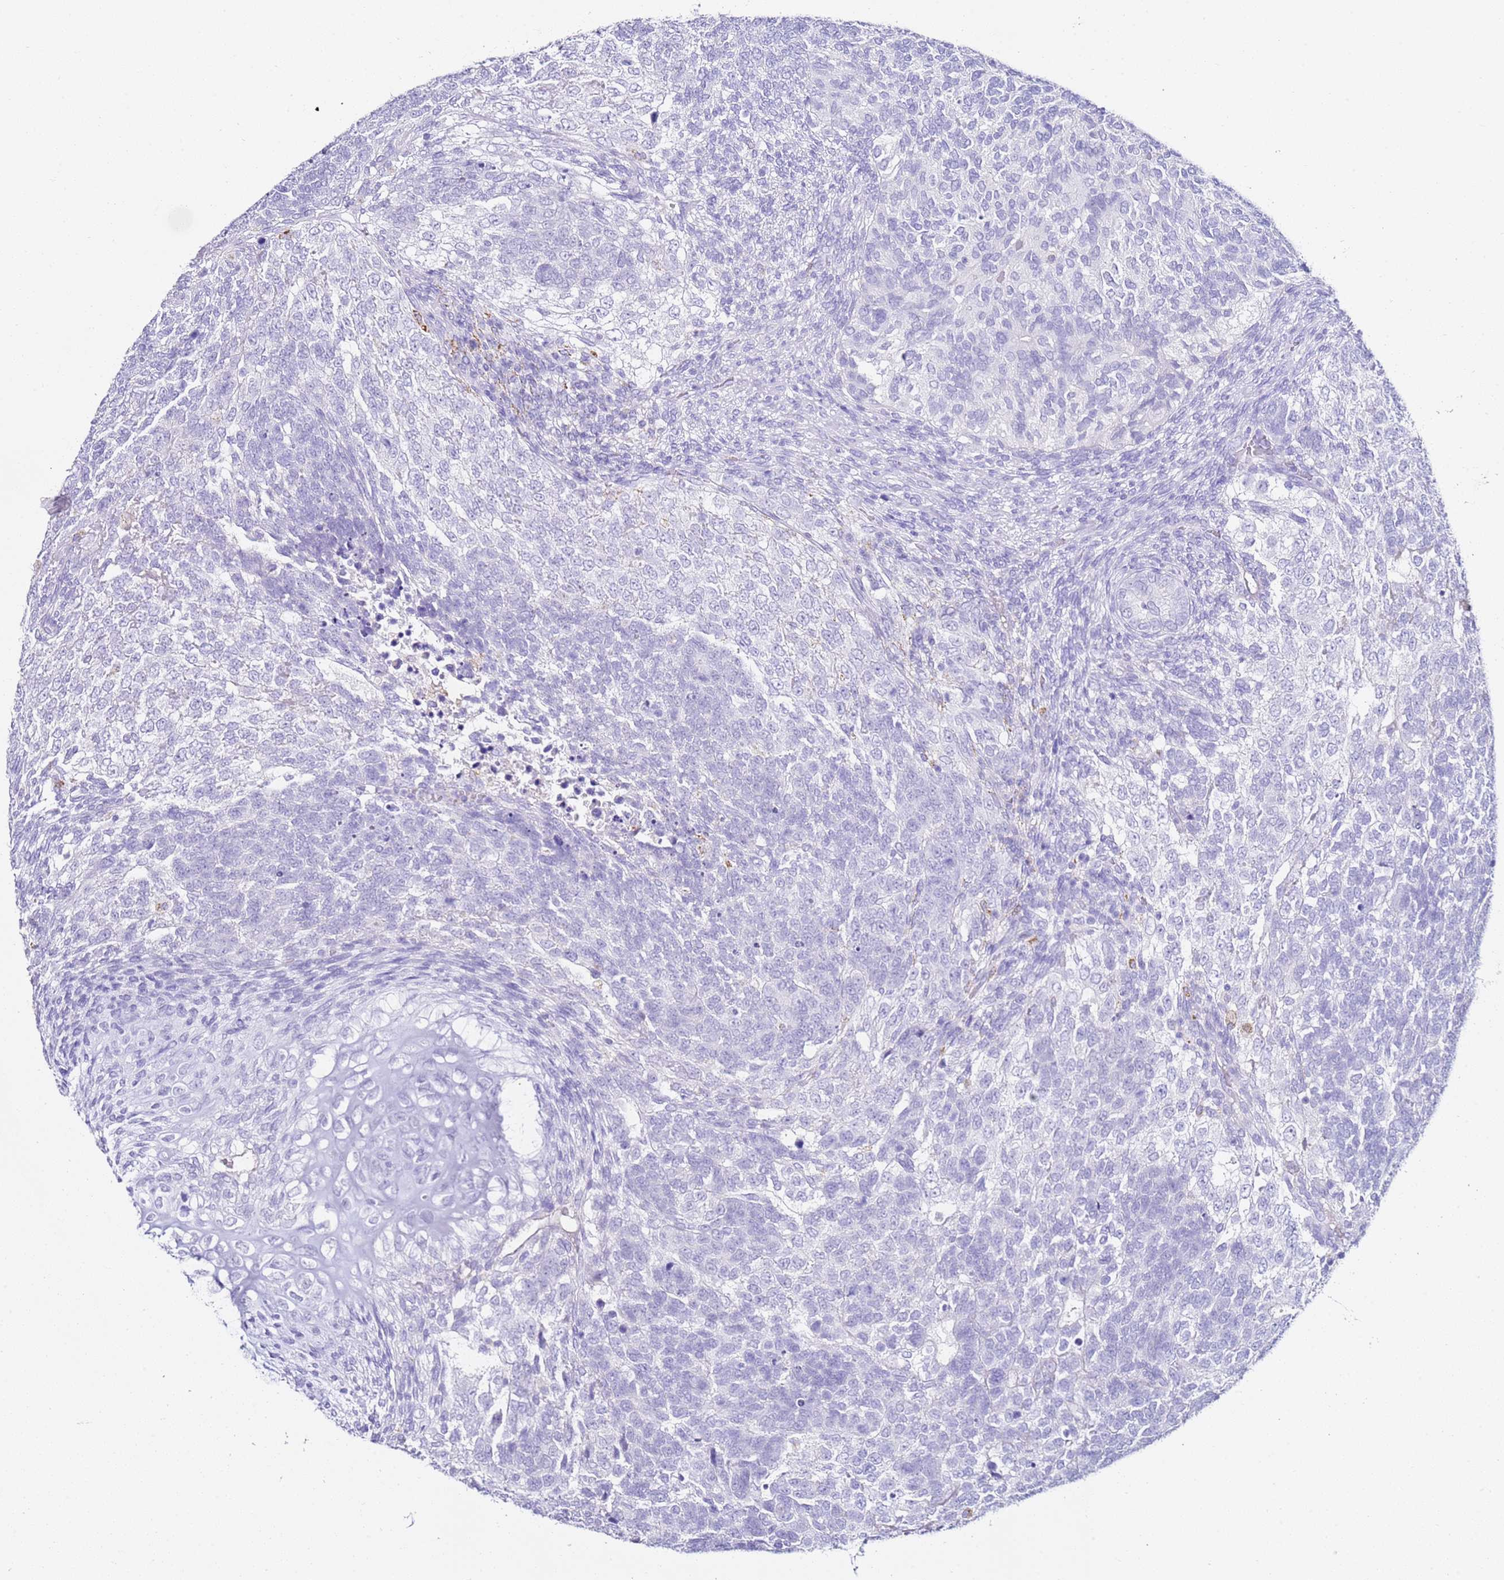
{"staining": {"intensity": "negative", "quantity": "none", "location": "none"}, "tissue": "testis cancer", "cell_type": "Tumor cells", "image_type": "cancer", "snomed": [{"axis": "morphology", "description": "Carcinoma, Embryonal, NOS"}, {"axis": "topography", "description": "Testis"}], "caption": "High magnification brightfield microscopy of testis cancer (embryonal carcinoma) stained with DAB (brown) and counterstained with hematoxylin (blue): tumor cells show no significant positivity.", "gene": "PTBP2", "patient": {"sex": "male", "age": 23}}